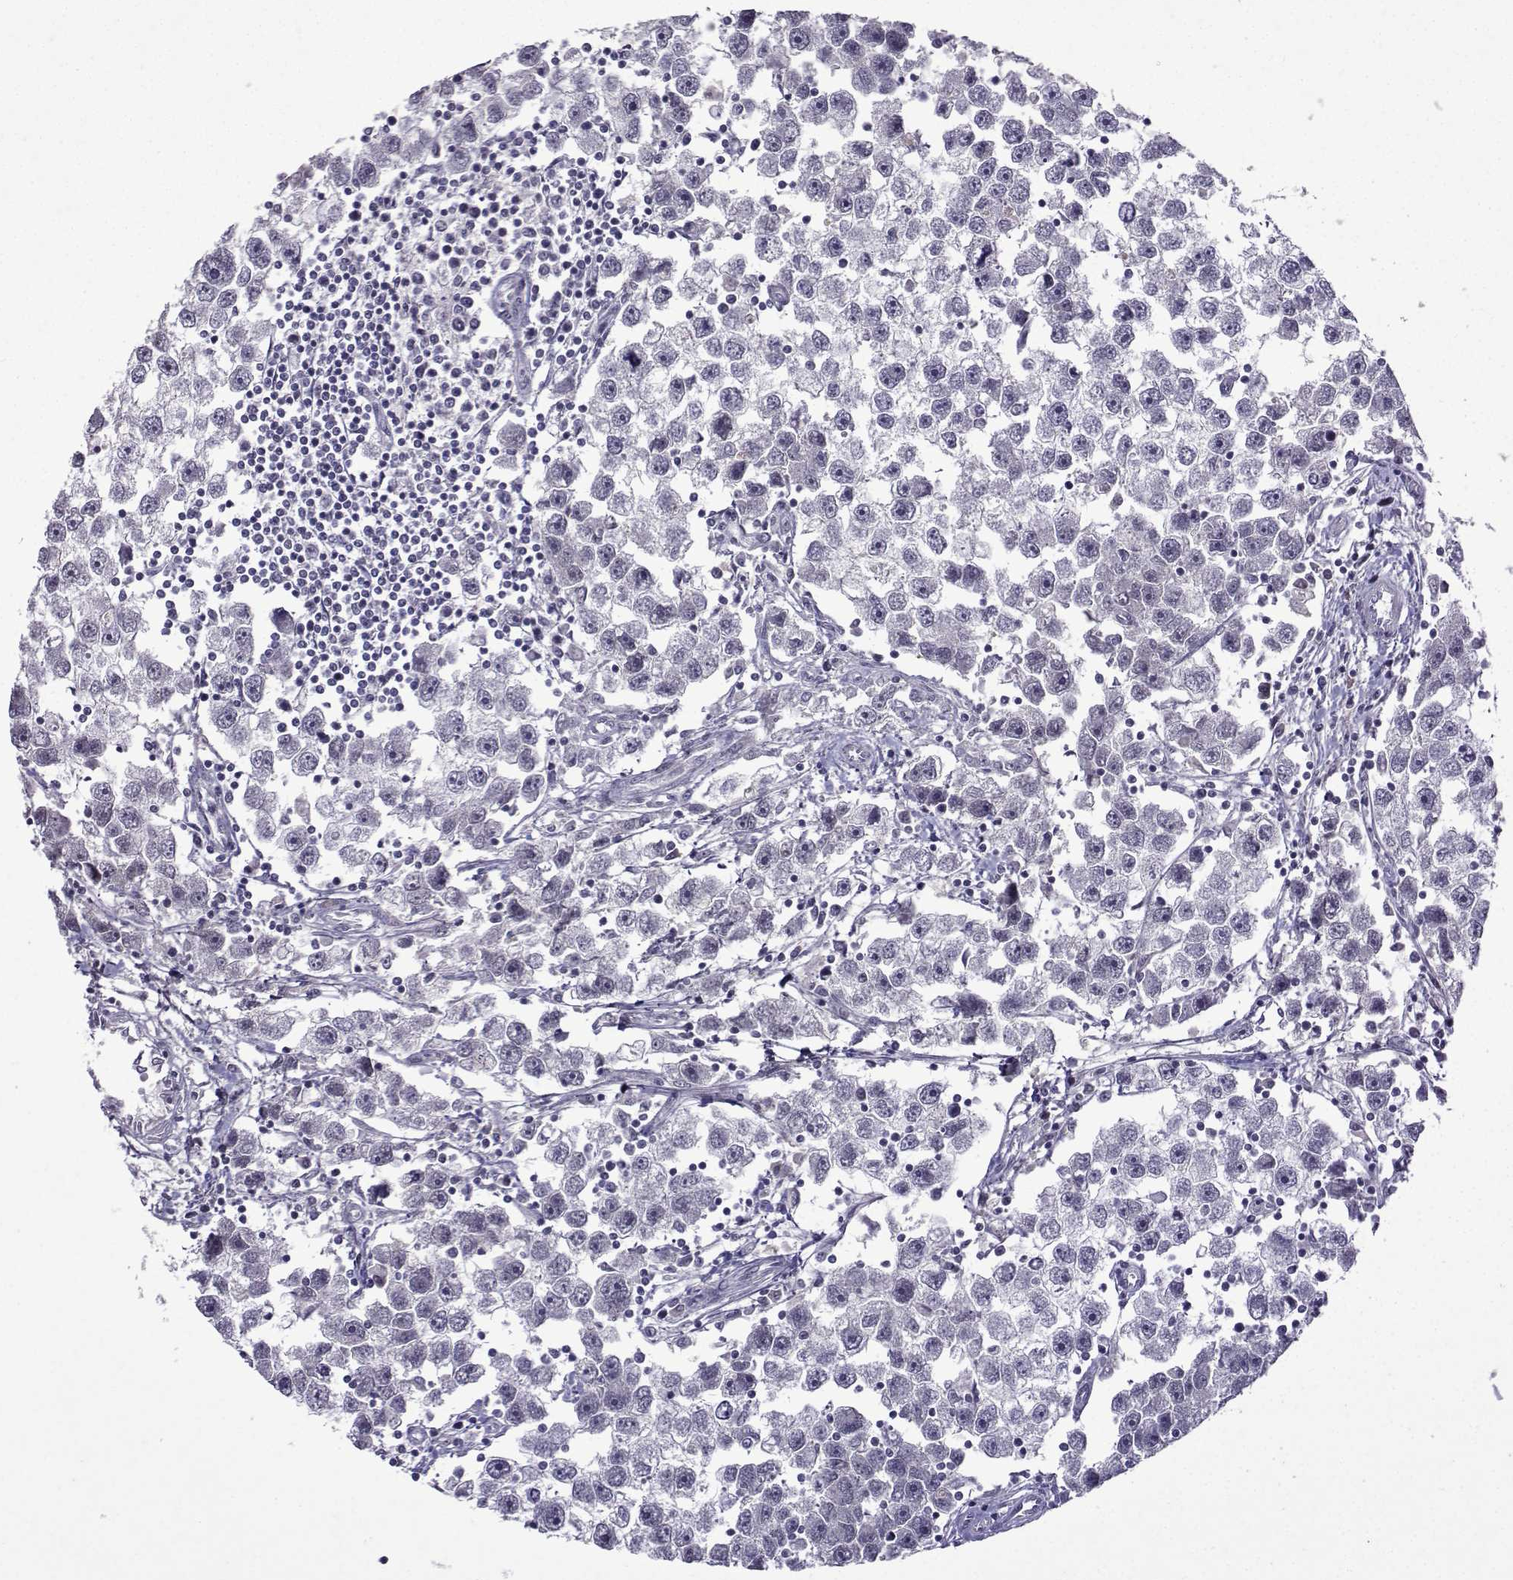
{"staining": {"intensity": "negative", "quantity": "none", "location": "none"}, "tissue": "testis cancer", "cell_type": "Tumor cells", "image_type": "cancer", "snomed": [{"axis": "morphology", "description": "Seminoma, NOS"}, {"axis": "topography", "description": "Testis"}], "caption": "Immunohistochemical staining of human testis seminoma exhibits no significant positivity in tumor cells.", "gene": "CCL28", "patient": {"sex": "male", "age": 30}}